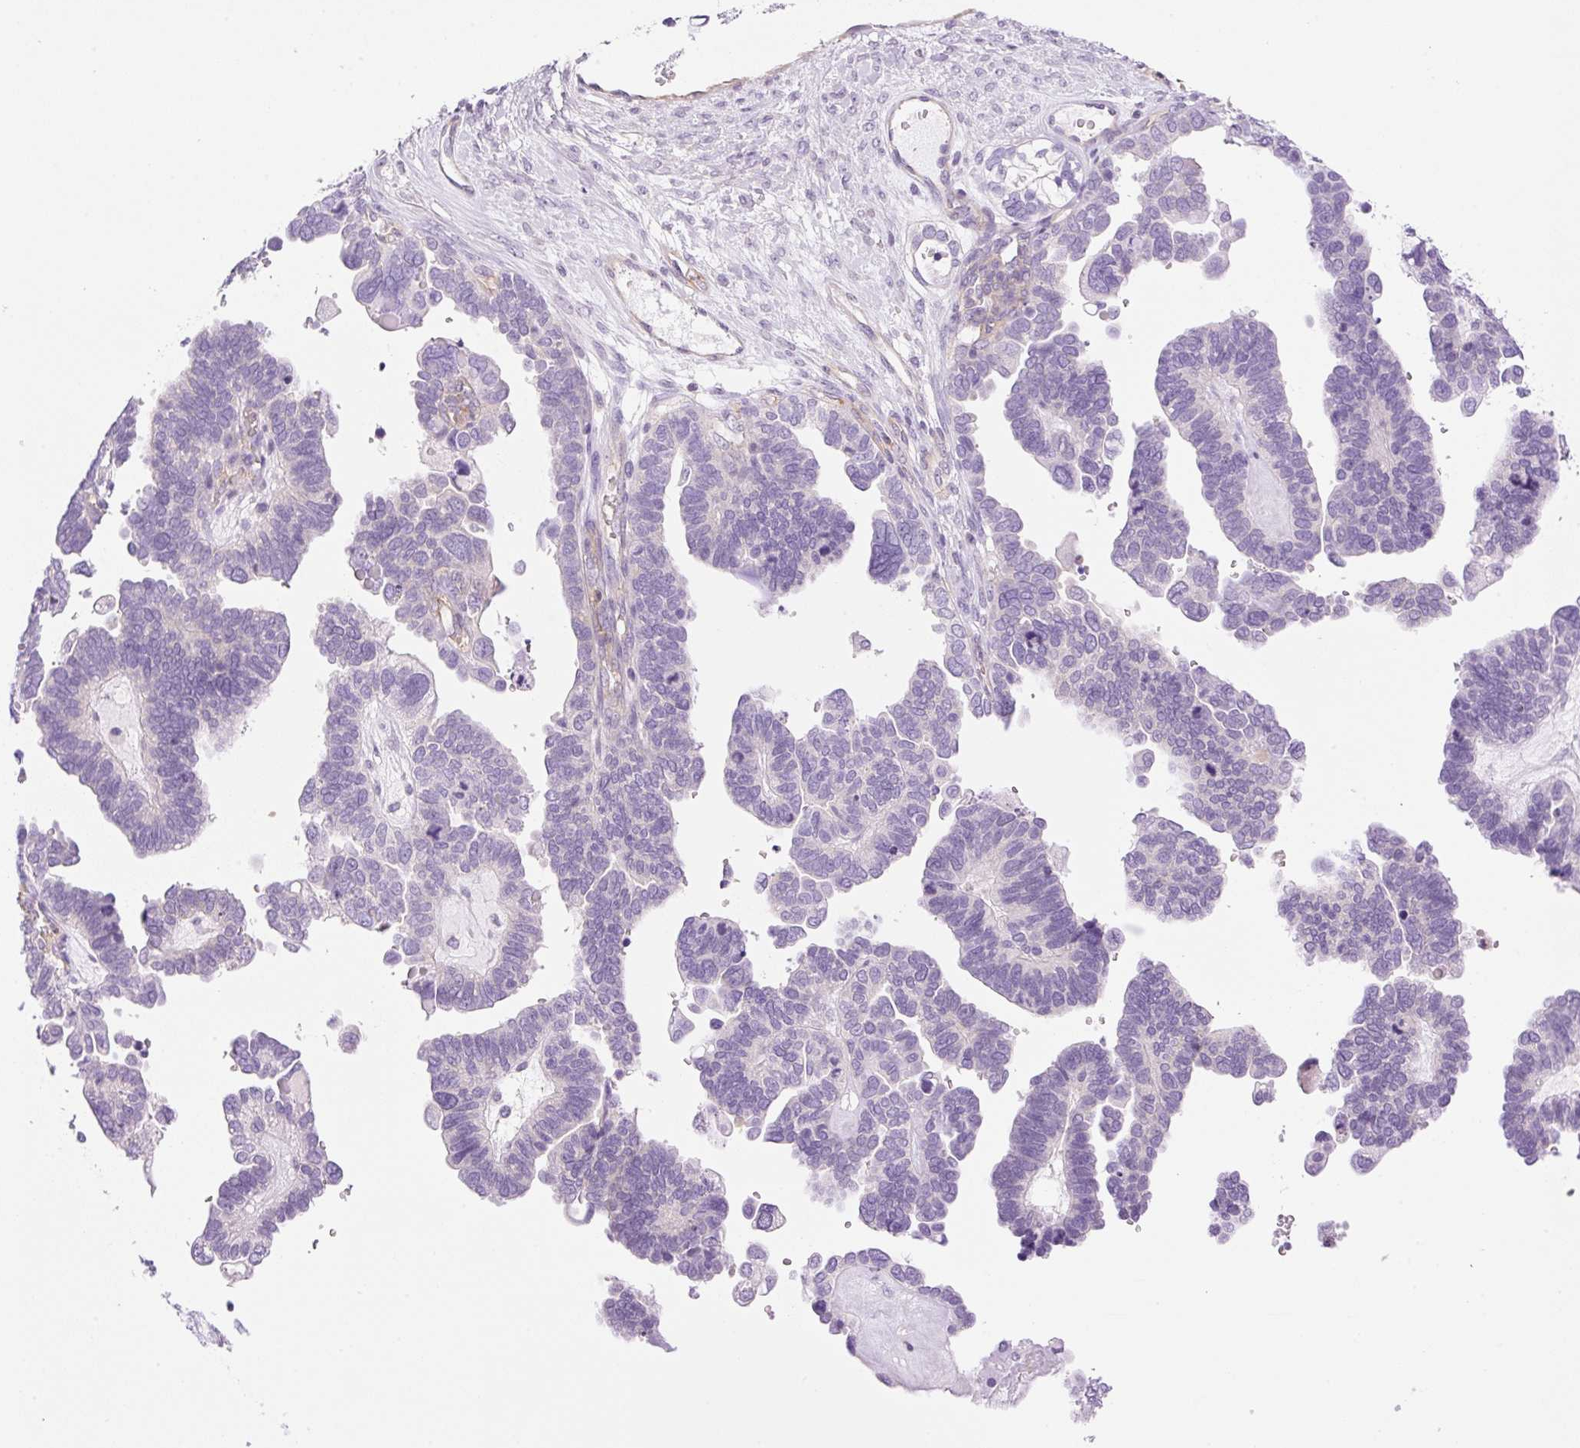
{"staining": {"intensity": "negative", "quantity": "none", "location": "none"}, "tissue": "ovarian cancer", "cell_type": "Tumor cells", "image_type": "cancer", "snomed": [{"axis": "morphology", "description": "Cystadenocarcinoma, serous, NOS"}, {"axis": "topography", "description": "Ovary"}], "caption": "An immunohistochemistry photomicrograph of serous cystadenocarcinoma (ovarian) is shown. There is no staining in tumor cells of serous cystadenocarcinoma (ovarian). (DAB immunohistochemistry visualized using brightfield microscopy, high magnification).", "gene": "EHD3", "patient": {"sex": "female", "age": 51}}